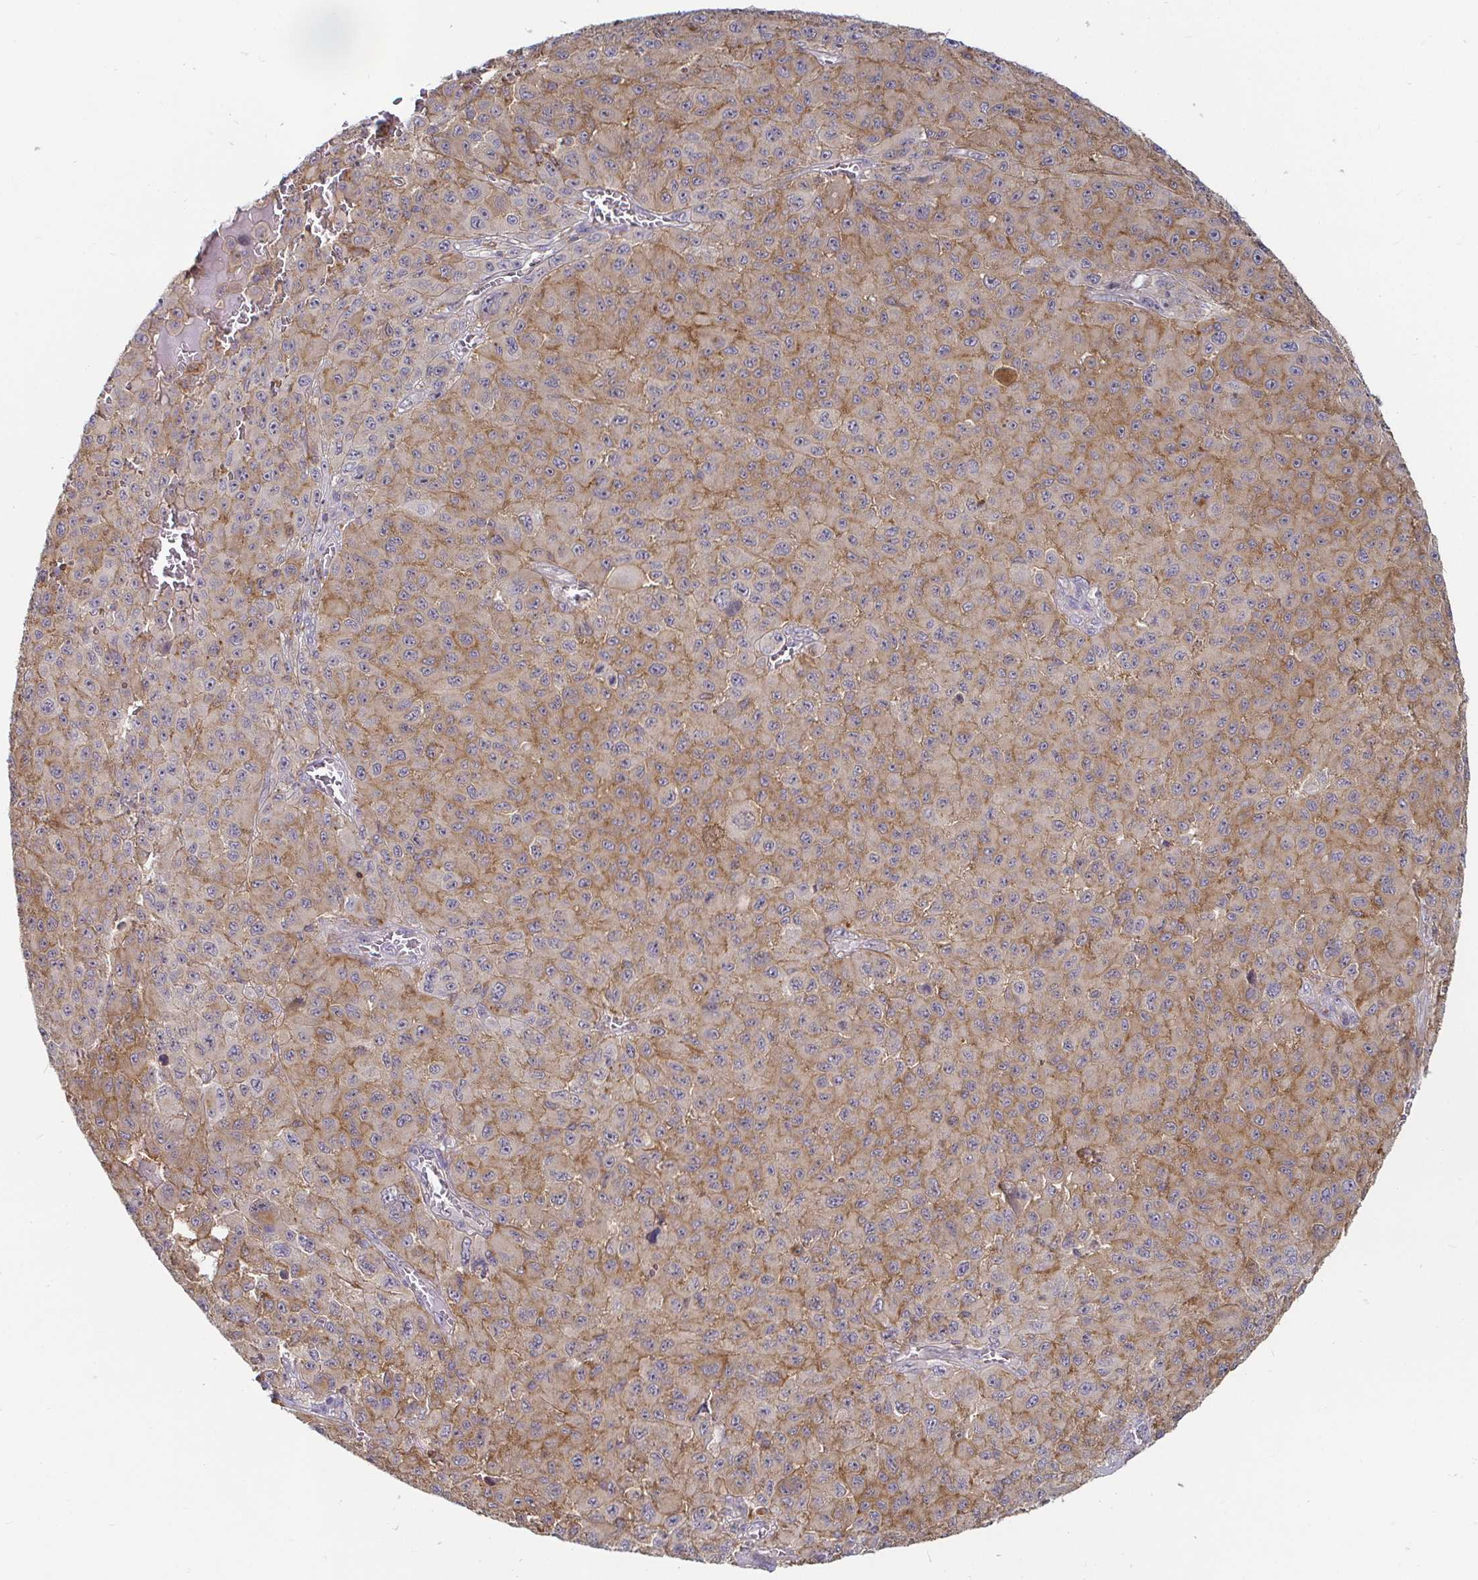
{"staining": {"intensity": "weak", "quantity": "25%-75%", "location": "cytoplasmic/membranous"}, "tissue": "melanoma", "cell_type": "Tumor cells", "image_type": "cancer", "snomed": [{"axis": "morphology", "description": "Malignant melanoma, NOS"}, {"axis": "topography", "description": "Skin"}], "caption": "Tumor cells reveal low levels of weak cytoplasmic/membranous staining in approximately 25%-75% of cells in malignant melanoma.", "gene": "CDH18", "patient": {"sex": "male", "age": 73}}